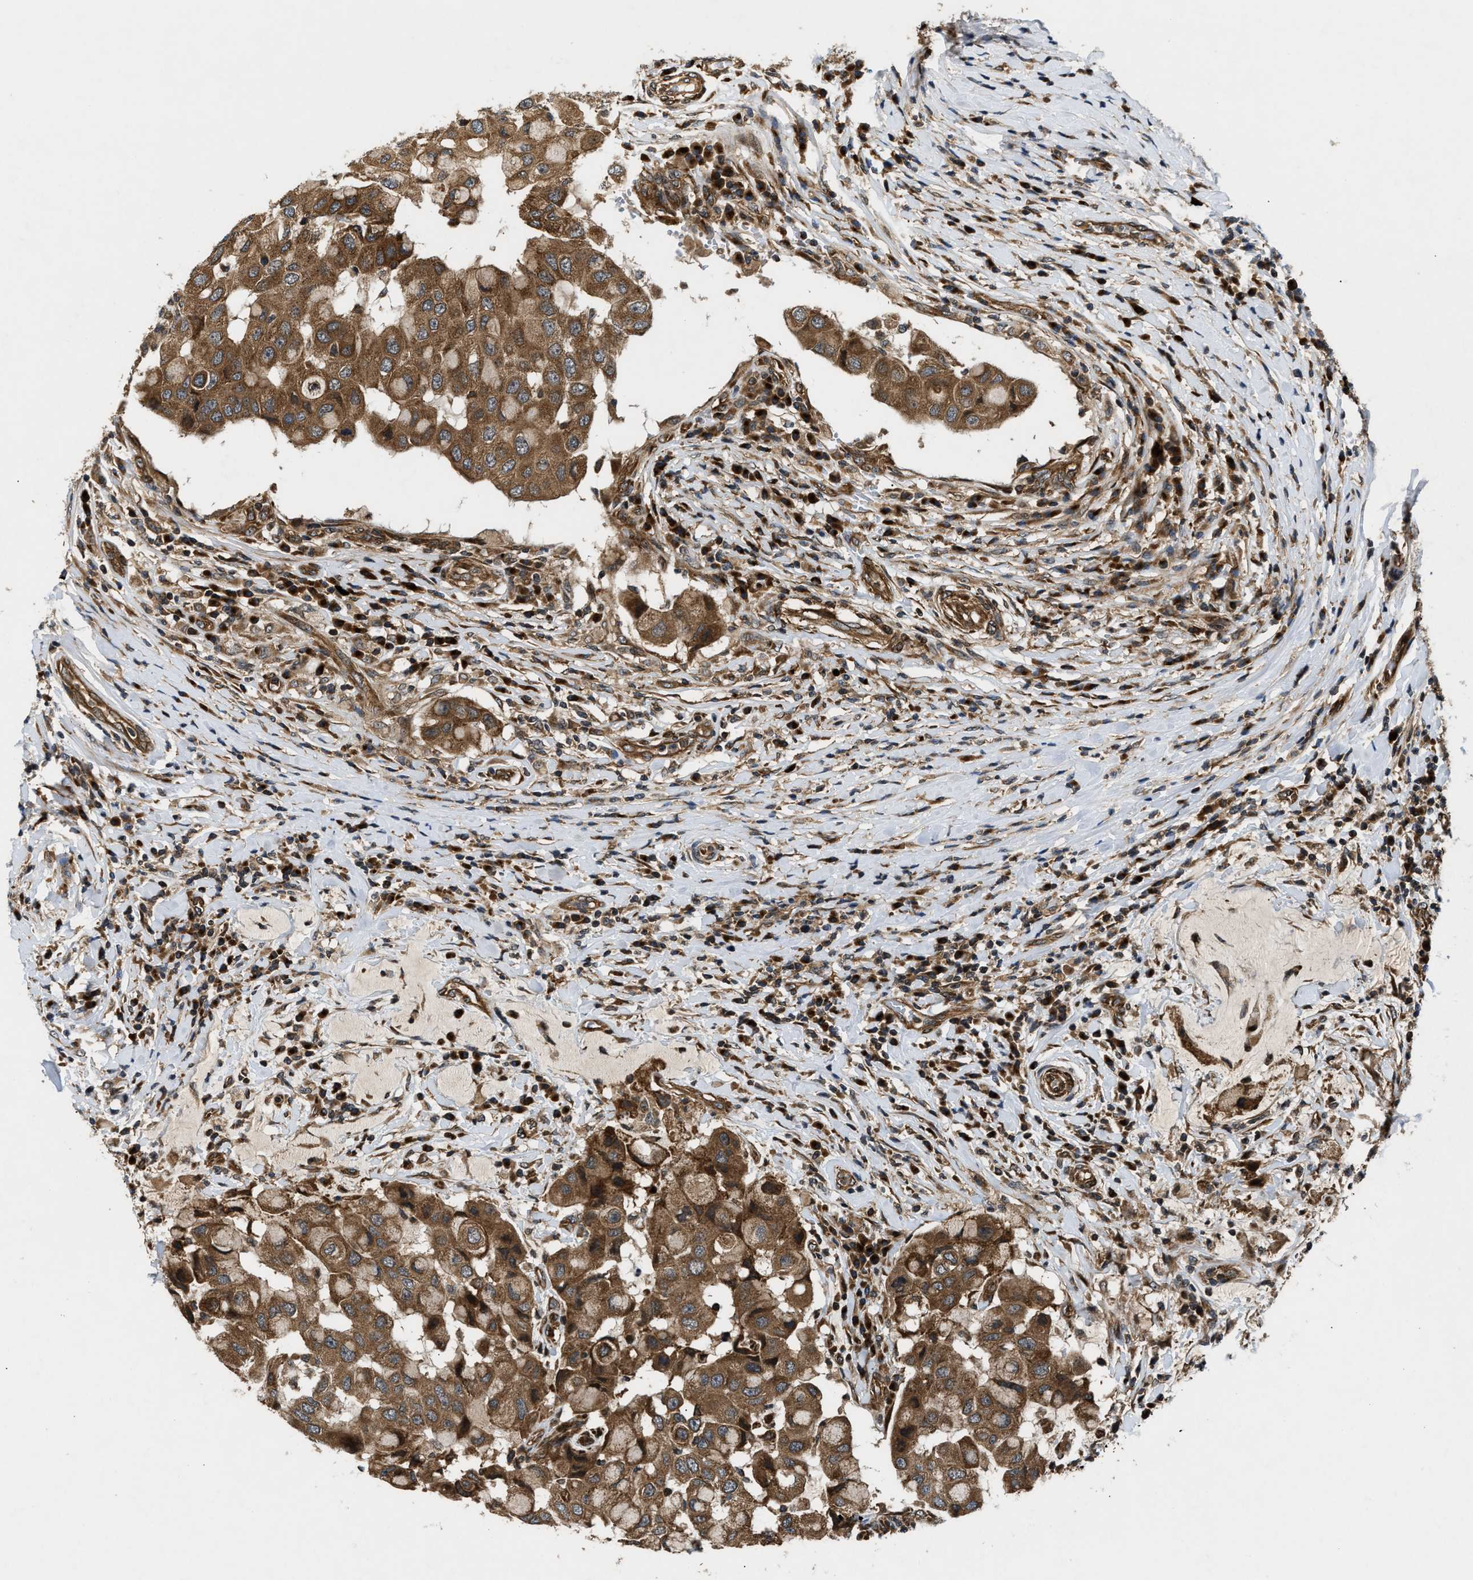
{"staining": {"intensity": "moderate", "quantity": ">75%", "location": "cytoplasmic/membranous"}, "tissue": "breast cancer", "cell_type": "Tumor cells", "image_type": "cancer", "snomed": [{"axis": "morphology", "description": "Duct carcinoma"}, {"axis": "topography", "description": "Breast"}], "caption": "A micrograph of human breast cancer stained for a protein shows moderate cytoplasmic/membranous brown staining in tumor cells.", "gene": "PNPLA8", "patient": {"sex": "female", "age": 27}}